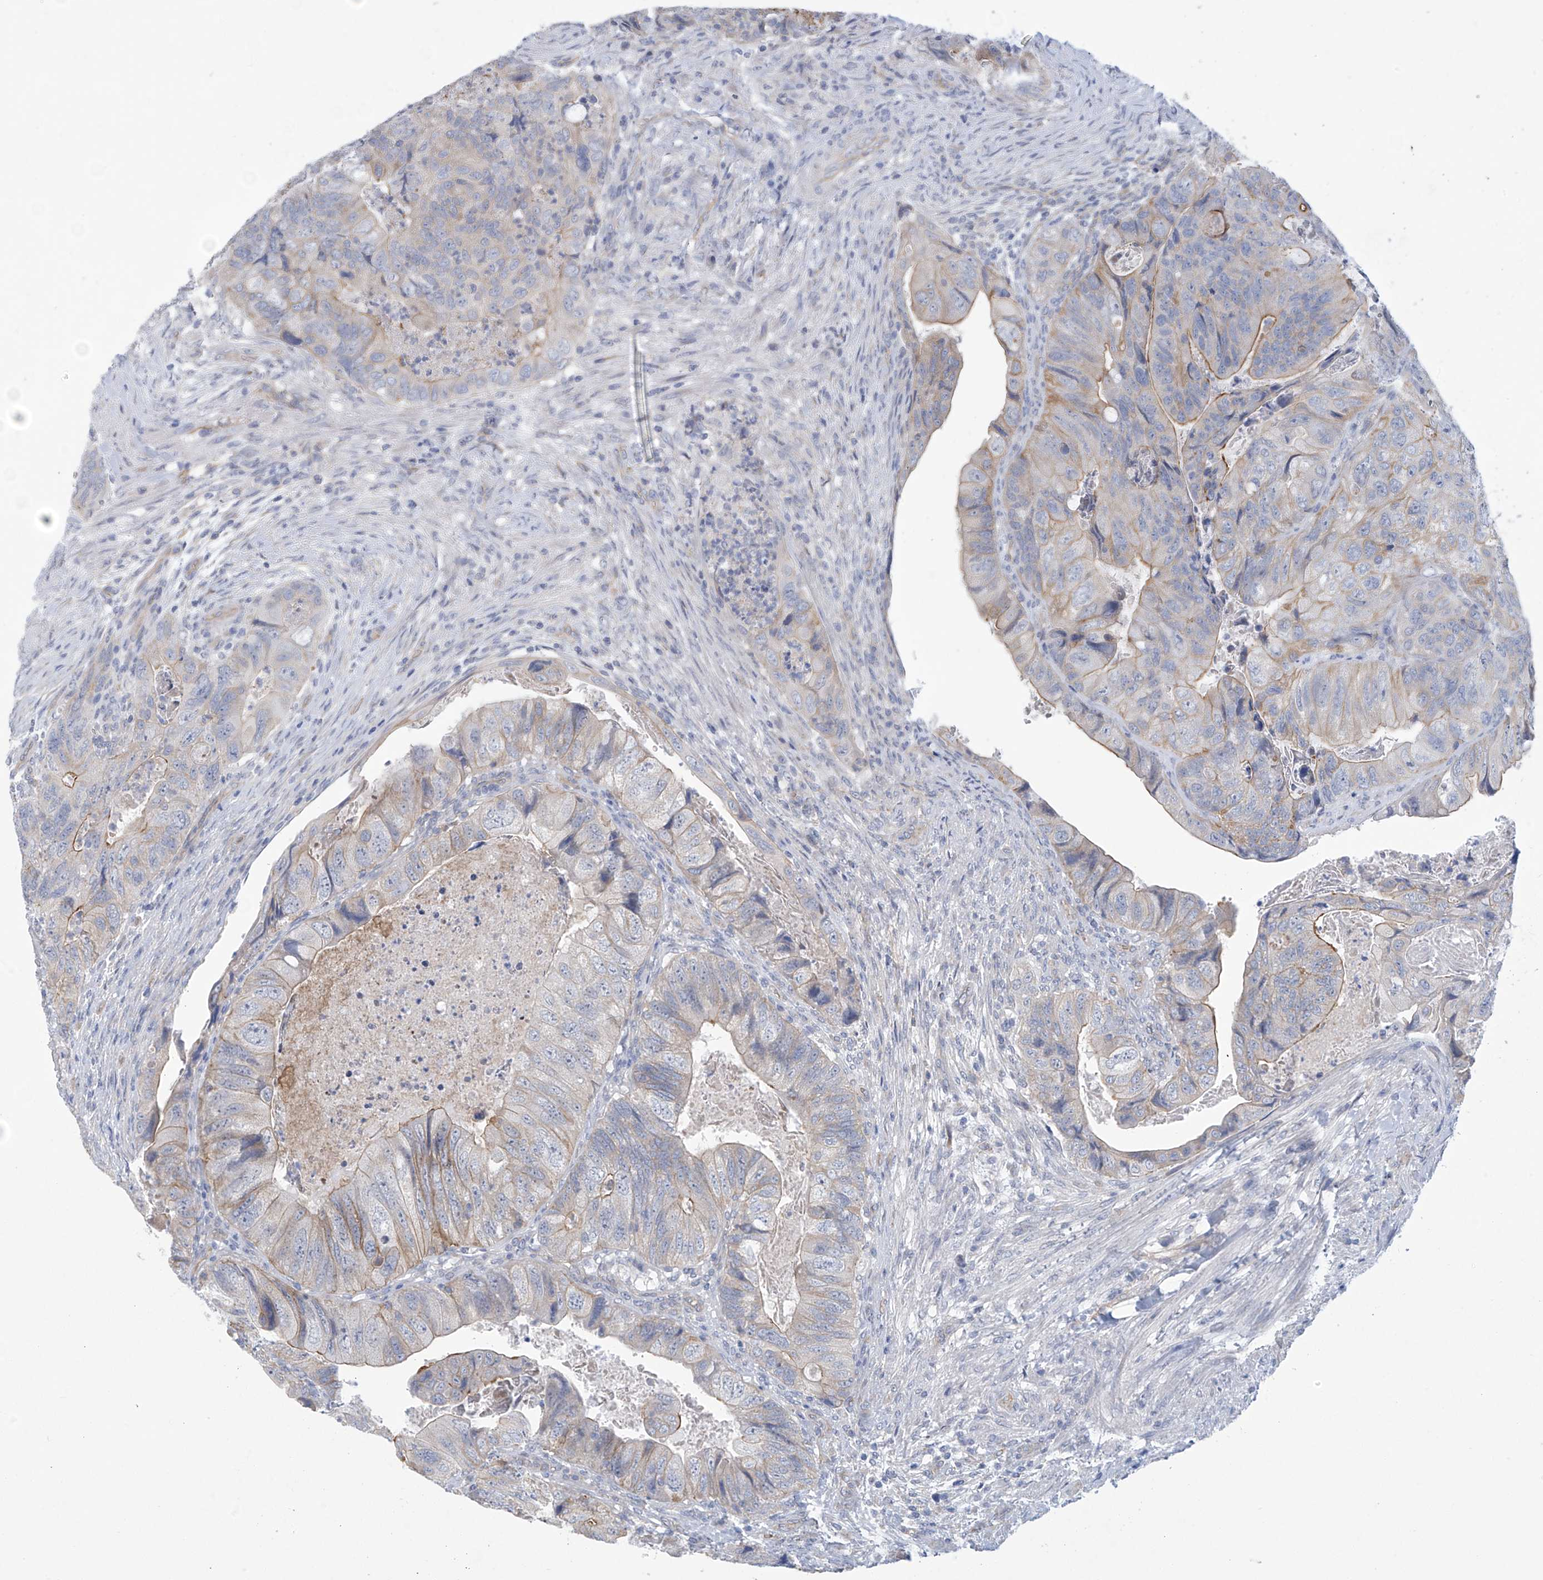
{"staining": {"intensity": "moderate", "quantity": "<25%", "location": "cytoplasmic/membranous"}, "tissue": "colorectal cancer", "cell_type": "Tumor cells", "image_type": "cancer", "snomed": [{"axis": "morphology", "description": "Adenocarcinoma, NOS"}, {"axis": "topography", "description": "Rectum"}], "caption": "Brown immunohistochemical staining in human colorectal cancer displays moderate cytoplasmic/membranous staining in about <25% of tumor cells.", "gene": "ABHD13", "patient": {"sex": "male", "age": 63}}